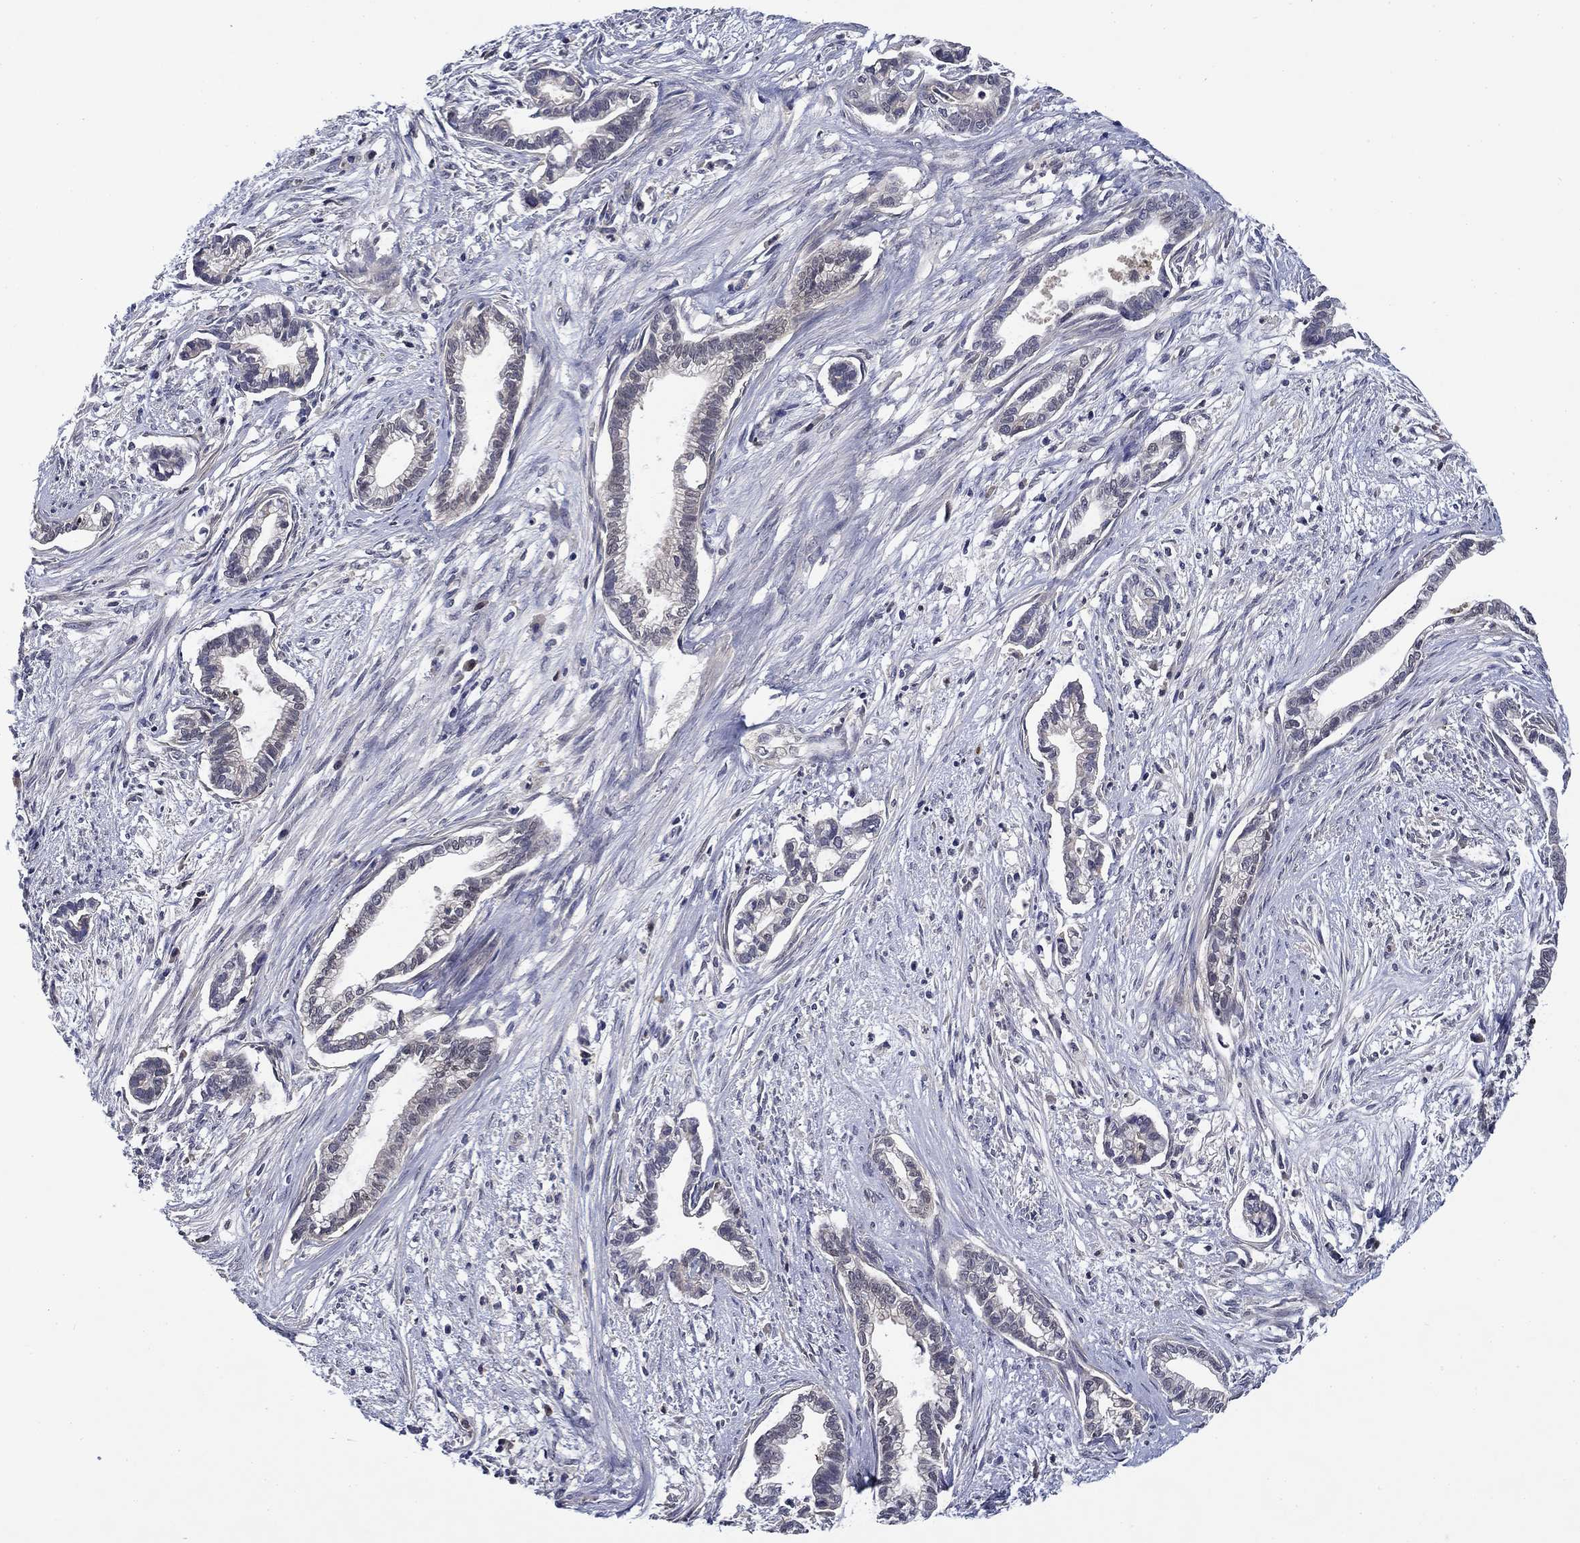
{"staining": {"intensity": "negative", "quantity": "none", "location": "none"}, "tissue": "cervical cancer", "cell_type": "Tumor cells", "image_type": "cancer", "snomed": [{"axis": "morphology", "description": "Adenocarcinoma, NOS"}, {"axis": "topography", "description": "Cervix"}], "caption": "This photomicrograph is of cervical adenocarcinoma stained with IHC to label a protein in brown with the nuclei are counter-stained blue. There is no expression in tumor cells.", "gene": "DDTL", "patient": {"sex": "female", "age": 62}}